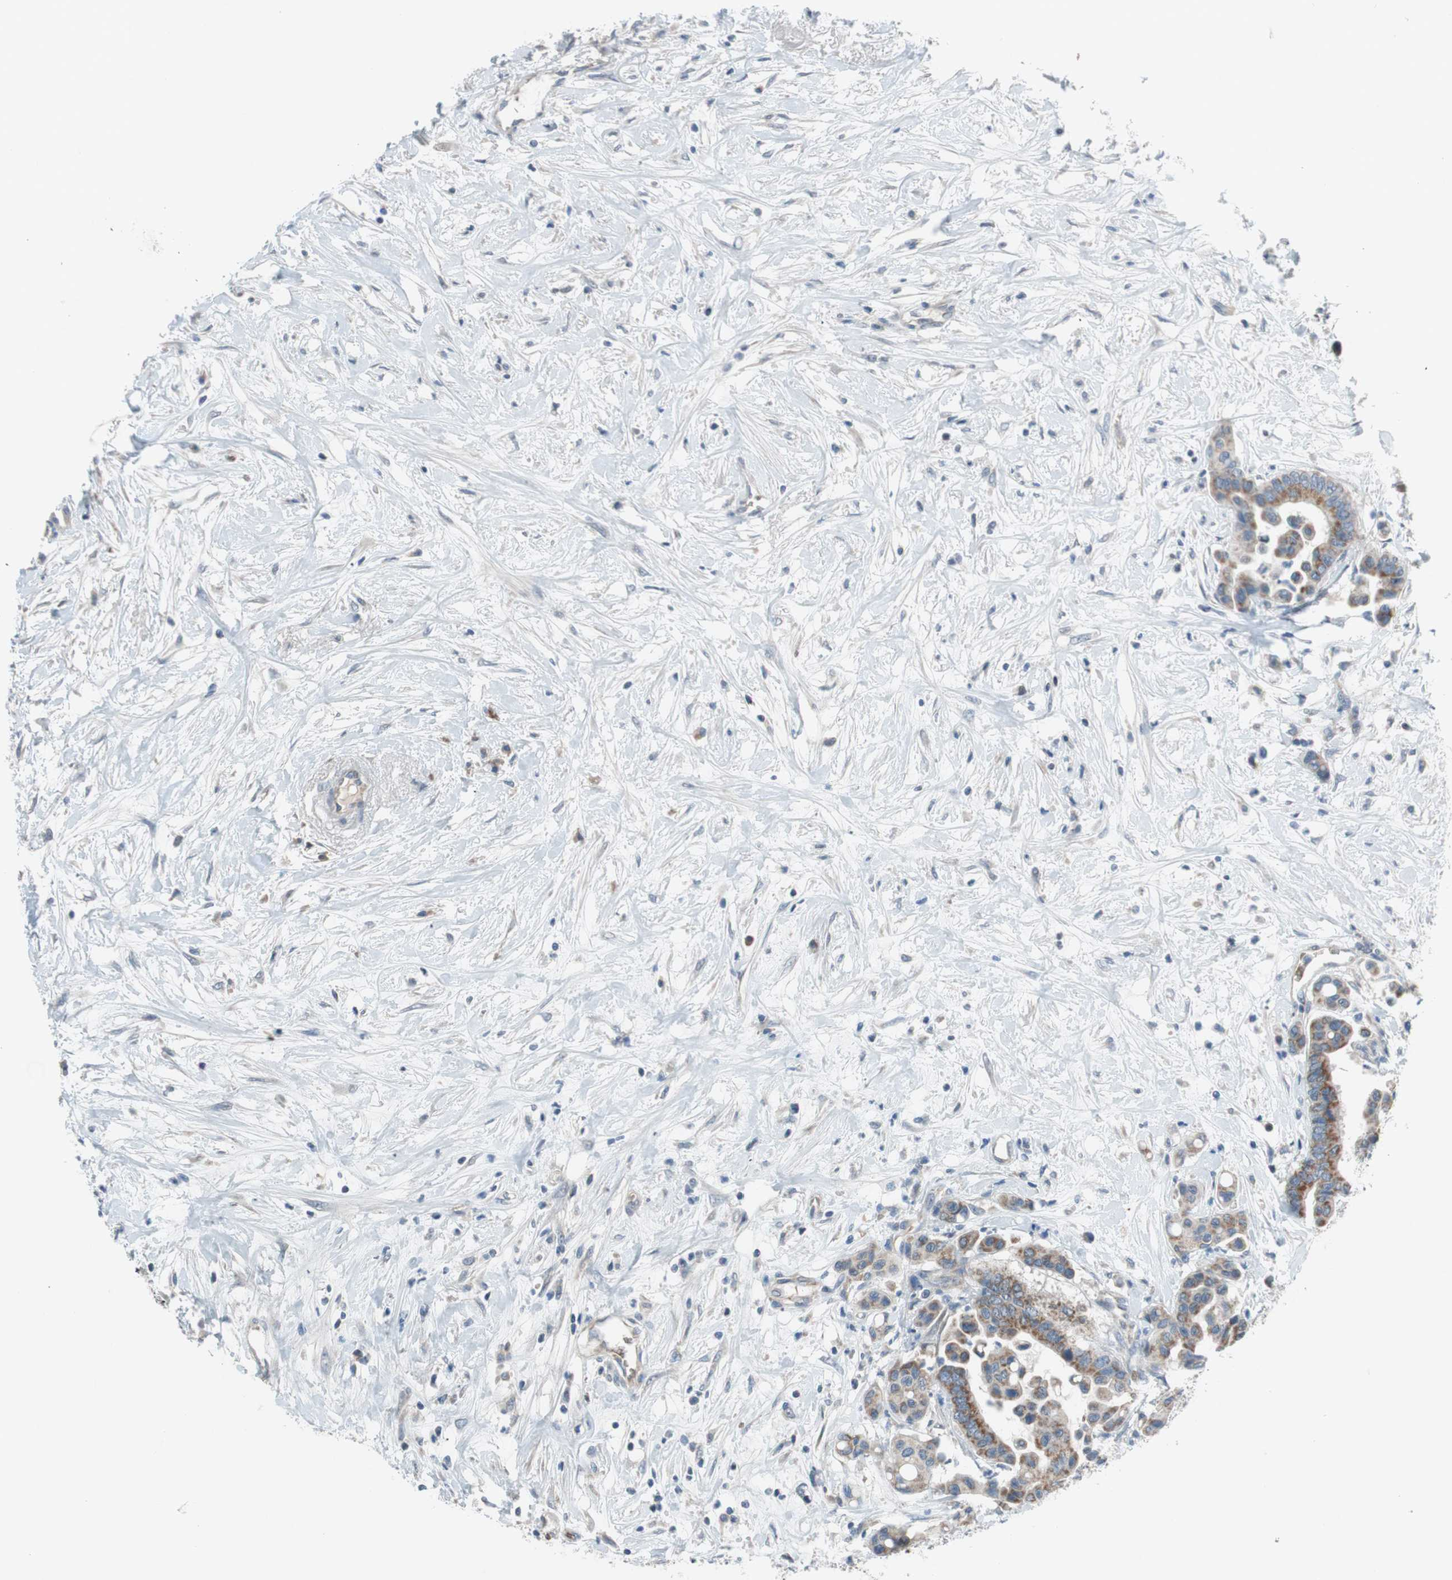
{"staining": {"intensity": "moderate", "quantity": ">75%", "location": "cytoplasmic/membranous"}, "tissue": "colorectal cancer", "cell_type": "Tumor cells", "image_type": "cancer", "snomed": [{"axis": "morphology", "description": "Normal tissue, NOS"}, {"axis": "morphology", "description": "Adenocarcinoma, NOS"}, {"axis": "topography", "description": "Colon"}], "caption": "A micrograph showing moderate cytoplasmic/membranous positivity in about >75% of tumor cells in colorectal adenocarcinoma, as visualized by brown immunohistochemical staining.", "gene": "GYPC", "patient": {"sex": "male", "age": 82}}